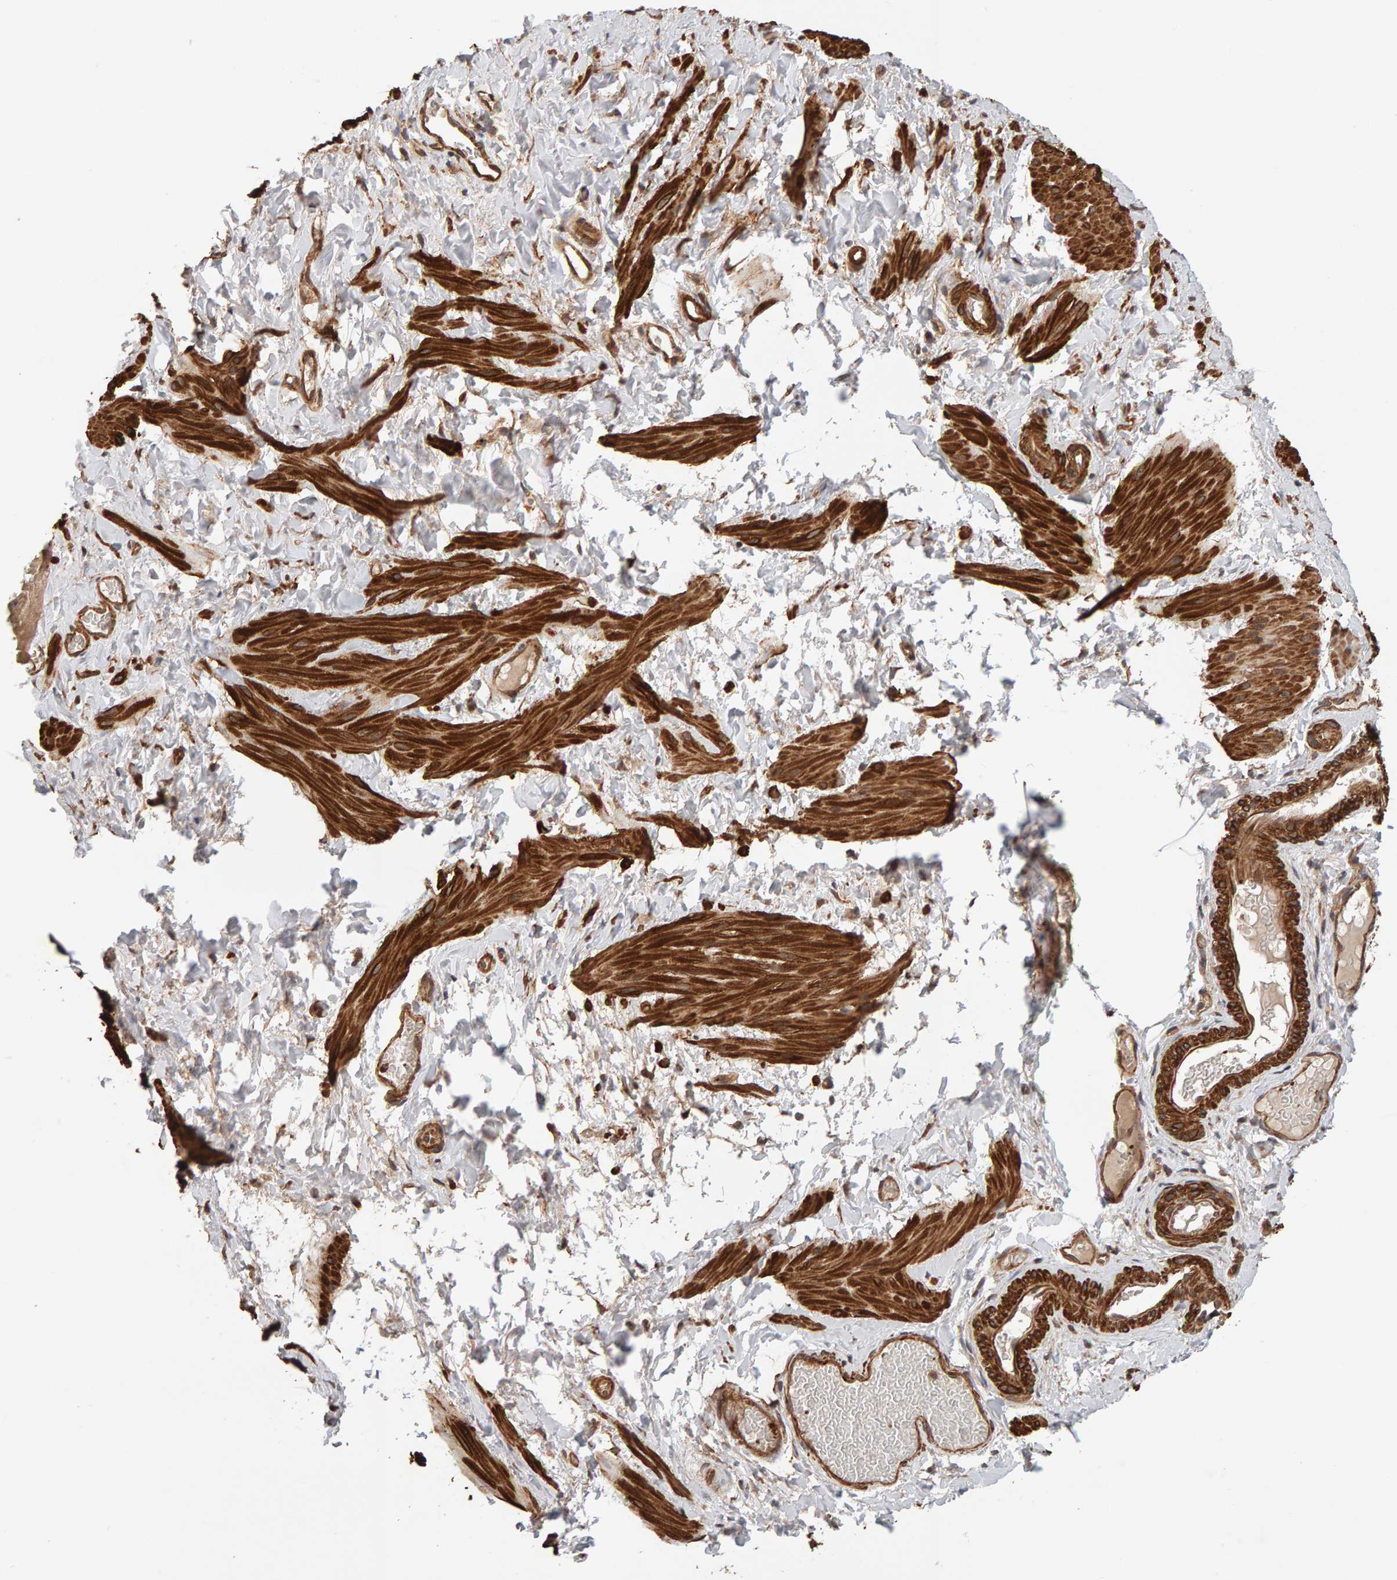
{"staining": {"intensity": "strong", "quantity": ">75%", "location": "cytoplasmic/membranous"}, "tissue": "smooth muscle", "cell_type": "Smooth muscle cells", "image_type": "normal", "snomed": [{"axis": "morphology", "description": "Normal tissue, NOS"}, {"axis": "topography", "description": "Smooth muscle"}], "caption": "IHC histopathology image of benign smooth muscle: human smooth muscle stained using immunohistochemistry reveals high levels of strong protein expression localized specifically in the cytoplasmic/membranous of smooth muscle cells, appearing as a cytoplasmic/membranous brown color.", "gene": "SYNRG", "patient": {"sex": "male", "age": 16}}